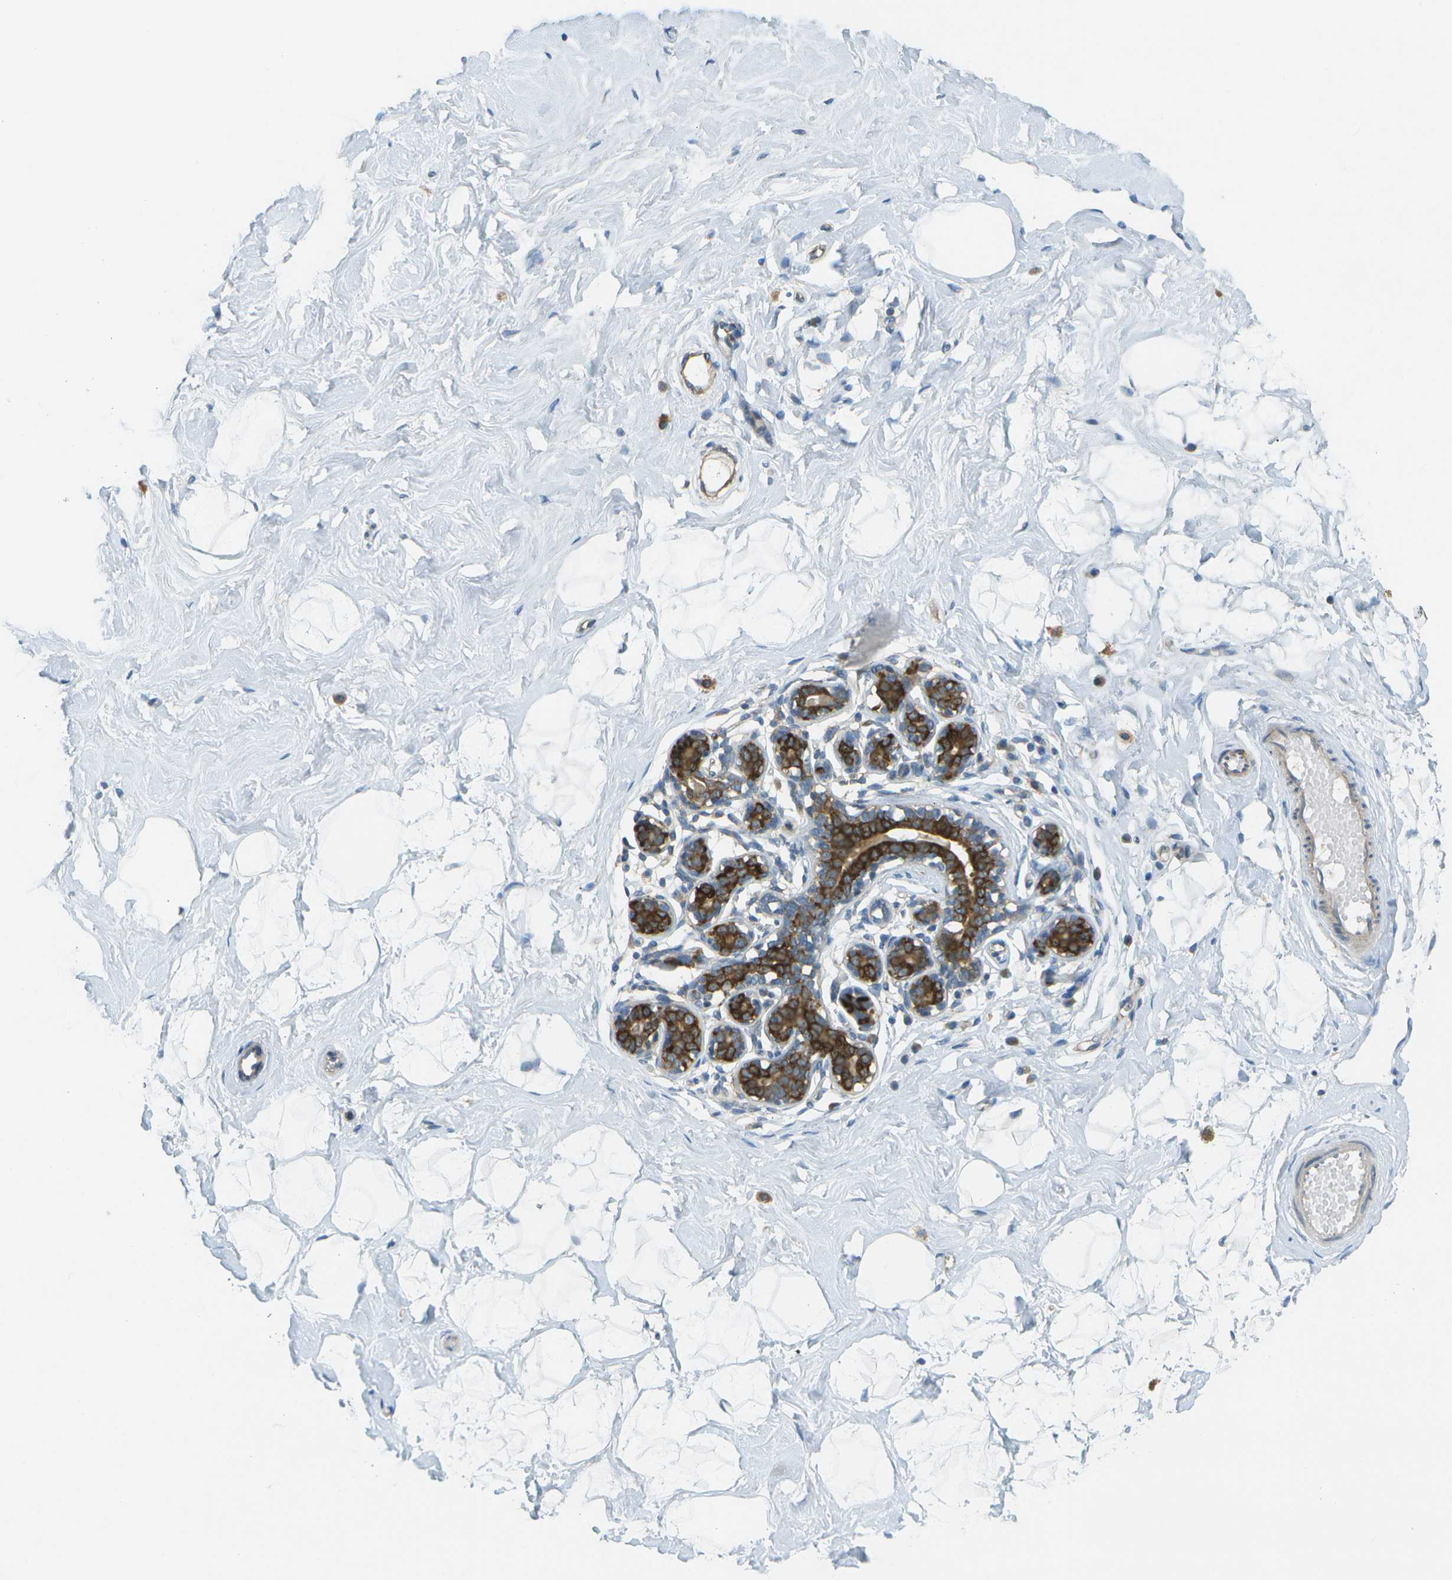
{"staining": {"intensity": "negative", "quantity": "none", "location": "none"}, "tissue": "breast", "cell_type": "Adipocytes", "image_type": "normal", "snomed": [{"axis": "morphology", "description": "Normal tissue, NOS"}, {"axis": "topography", "description": "Breast"}], "caption": "Human breast stained for a protein using immunohistochemistry shows no staining in adipocytes.", "gene": "WNK2", "patient": {"sex": "female", "age": 23}}